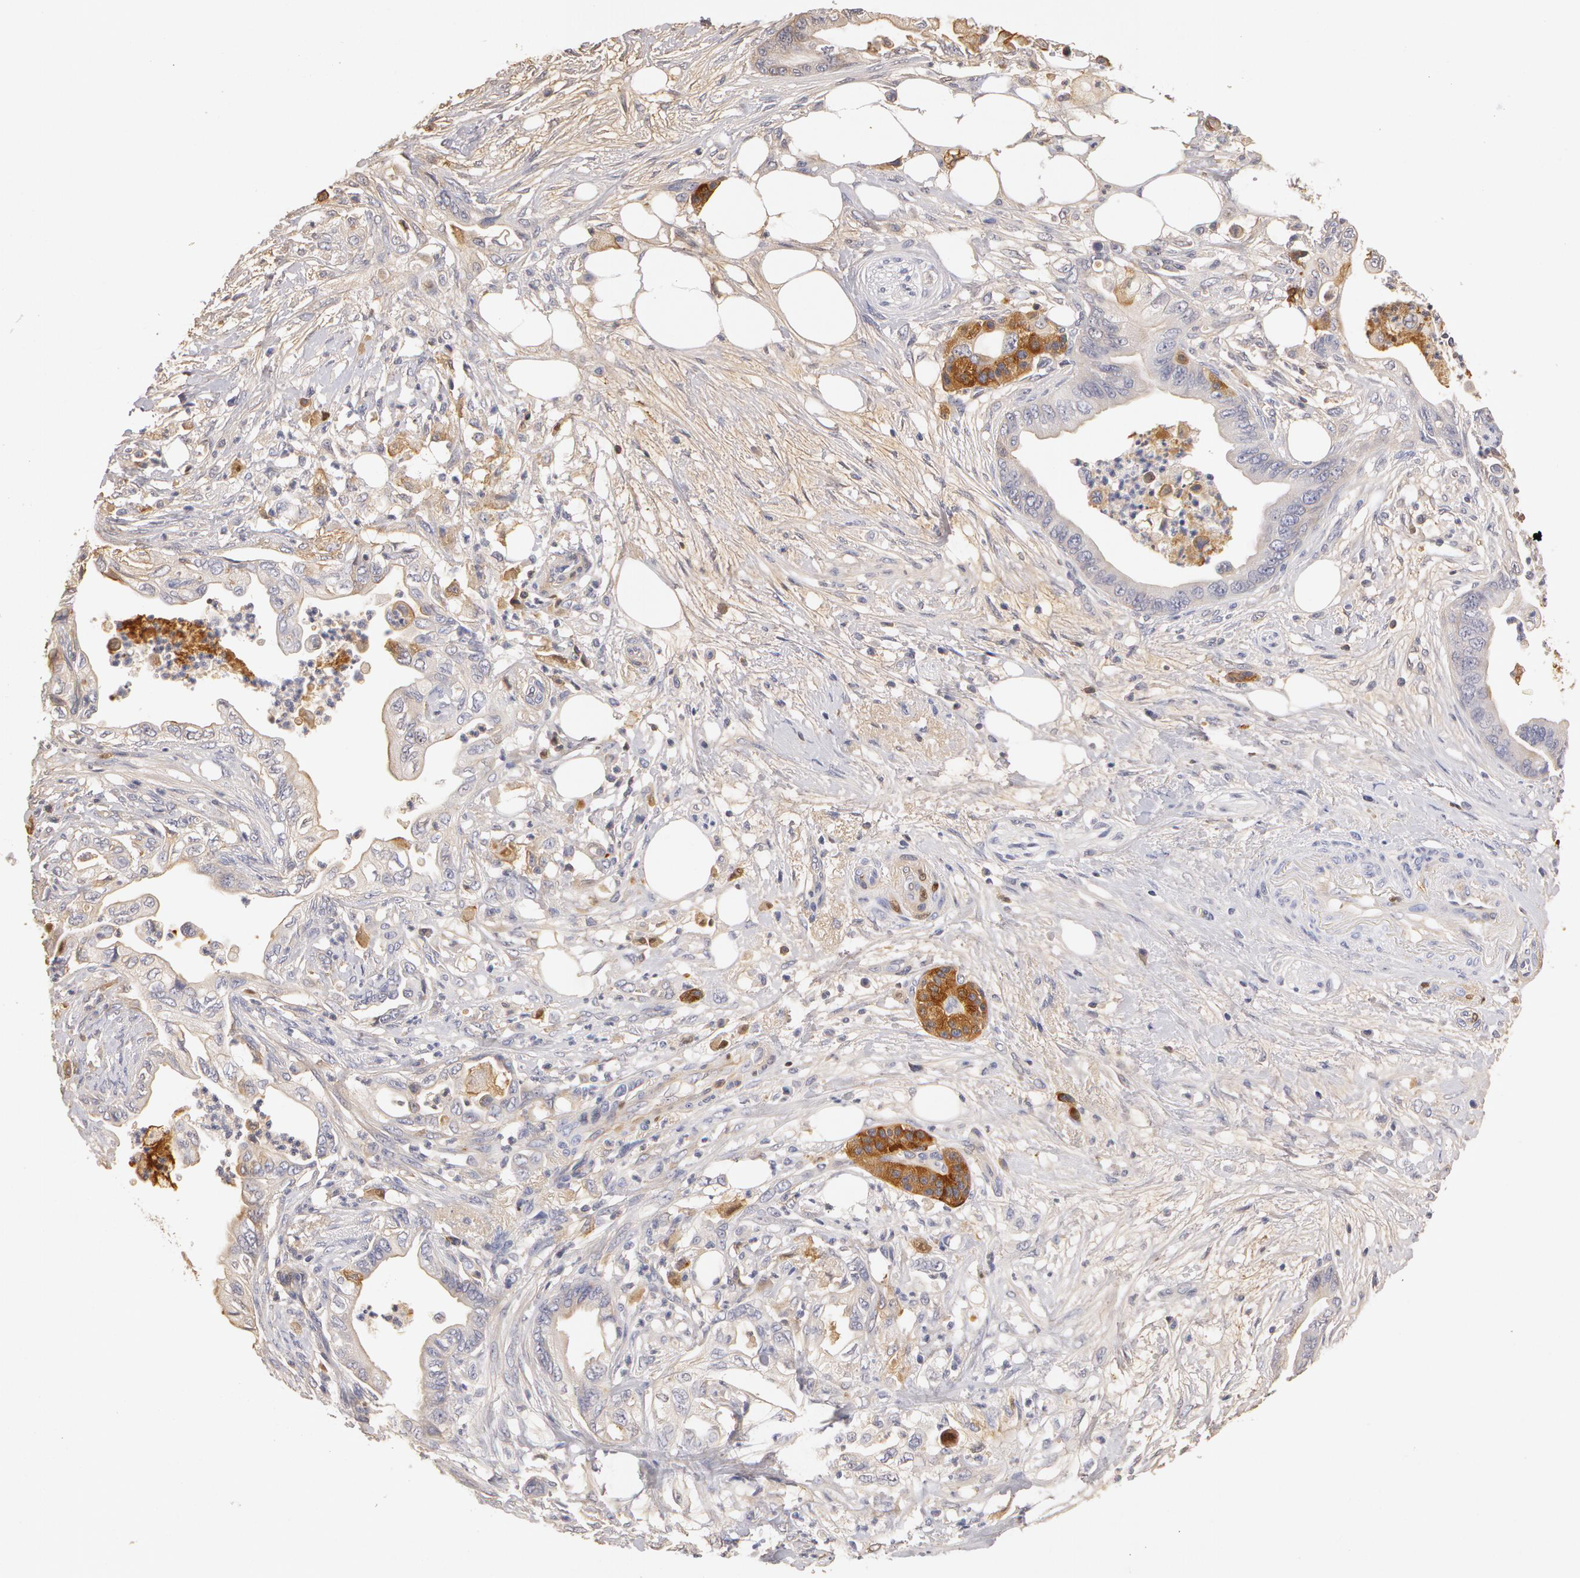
{"staining": {"intensity": "moderate", "quantity": "<25%", "location": "cytoplasmic/membranous"}, "tissue": "pancreatic cancer", "cell_type": "Tumor cells", "image_type": "cancer", "snomed": [{"axis": "morphology", "description": "Adenocarcinoma, NOS"}, {"axis": "topography", "description": "Pancreas"}], "caption": "Immunohistochemical staining of human pancreatic cancer exhibits low levels of moderate cytoplasmic/membranous positivity in approximately <25% of tumor cells.", "gene": "TF", "patient": {"sex": "female", "age": 66}}